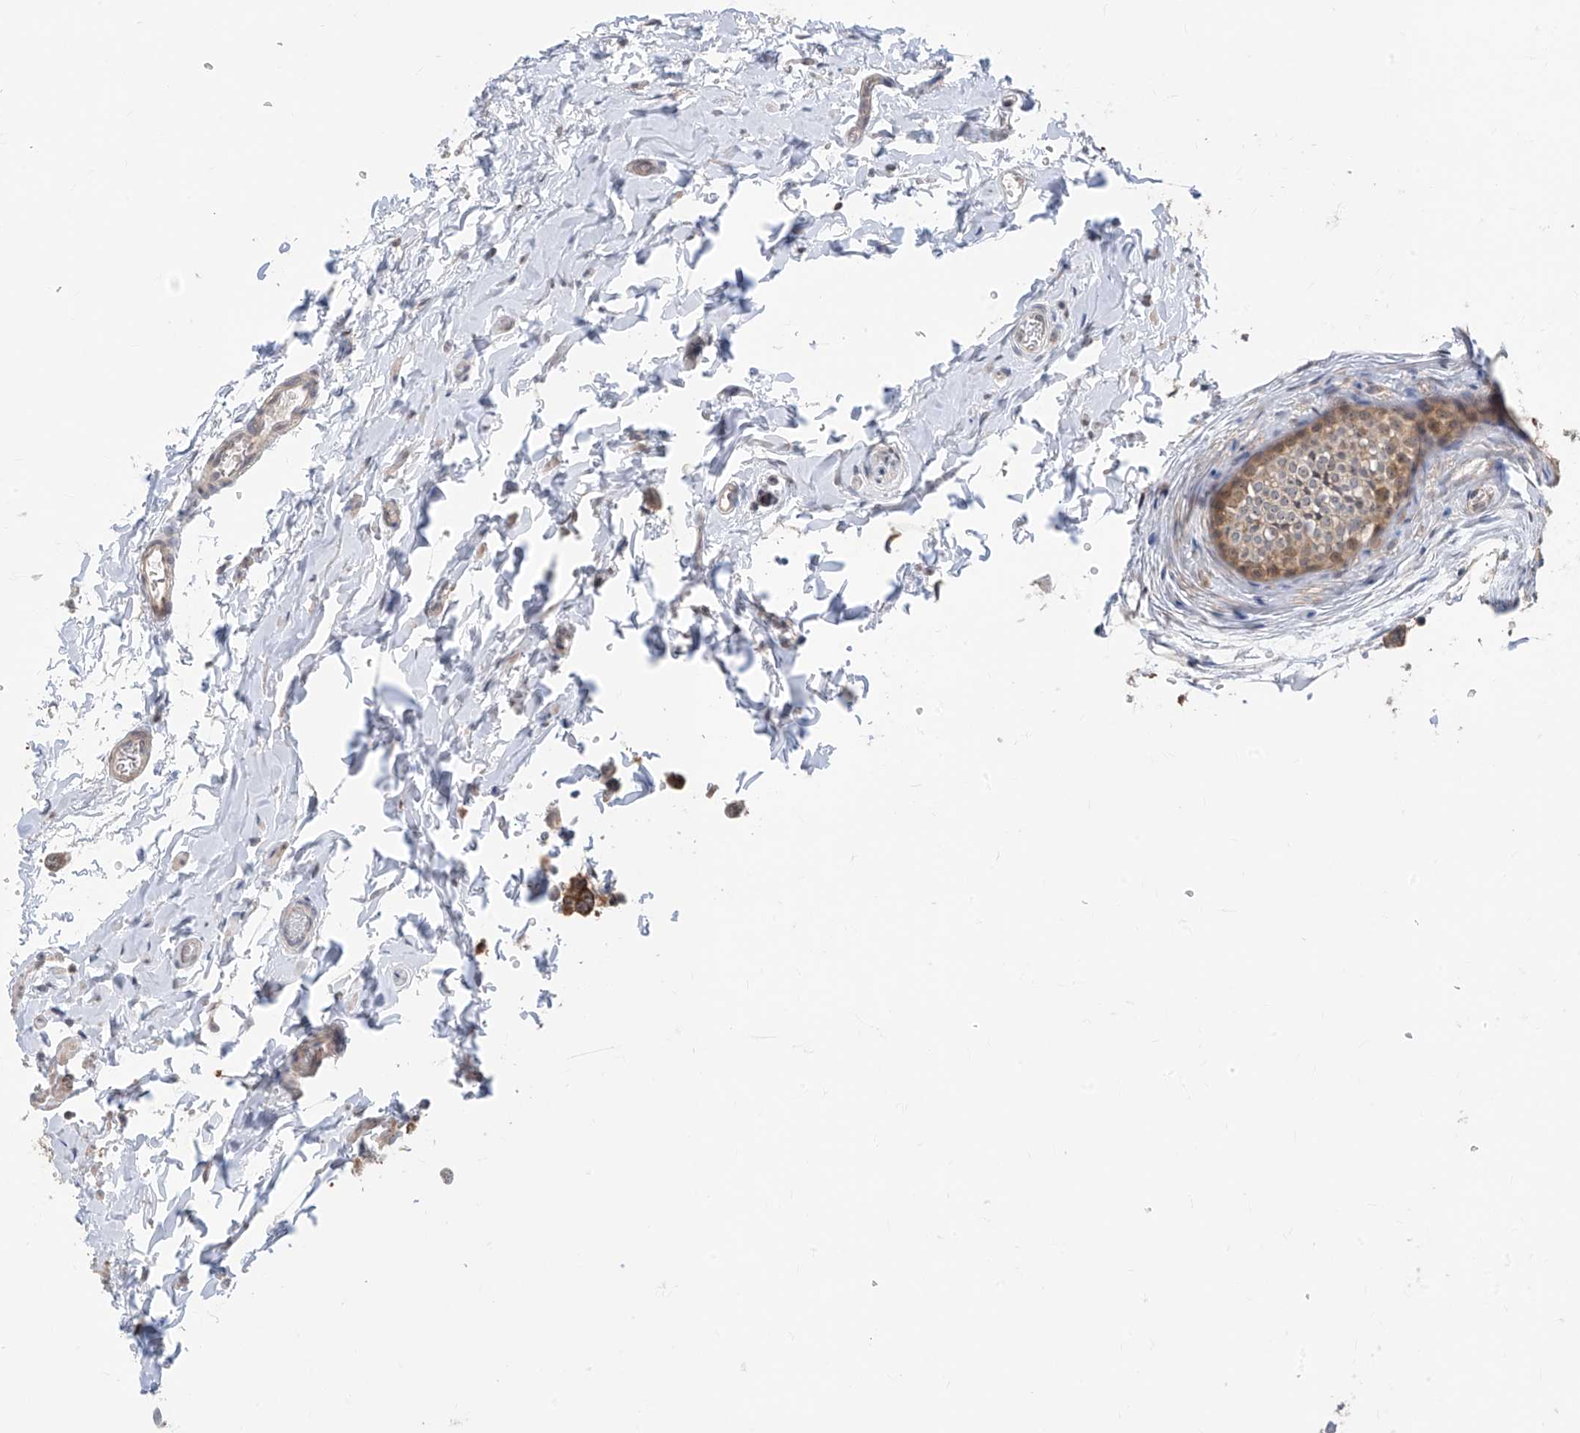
{"staining": {"intensity": "moderate", "quantity": "25%-75%", "location": "cytoplasmic/membranous"}, "tissue": "epididymis", "cell_type": "Glandular cells", "image_type": "normal", "snomed": [{"axis": "morphology", "description": "Normal tissue, NOS"}, {"axis": "topography", "description": "Epididymis"}], "caption": "Protein staining of benign epididymis demonstrates moderate cytoplasmic/membranous expression in approximately 25%-75% of glandular cells. The staining was performed using DAB to visualize the protein expression in brown, while the nuclei were stained in blue with hematoxylin (Magnification: 20x).", "gene": "TTC38", "patient": {"sex": "male", "age": 34}}